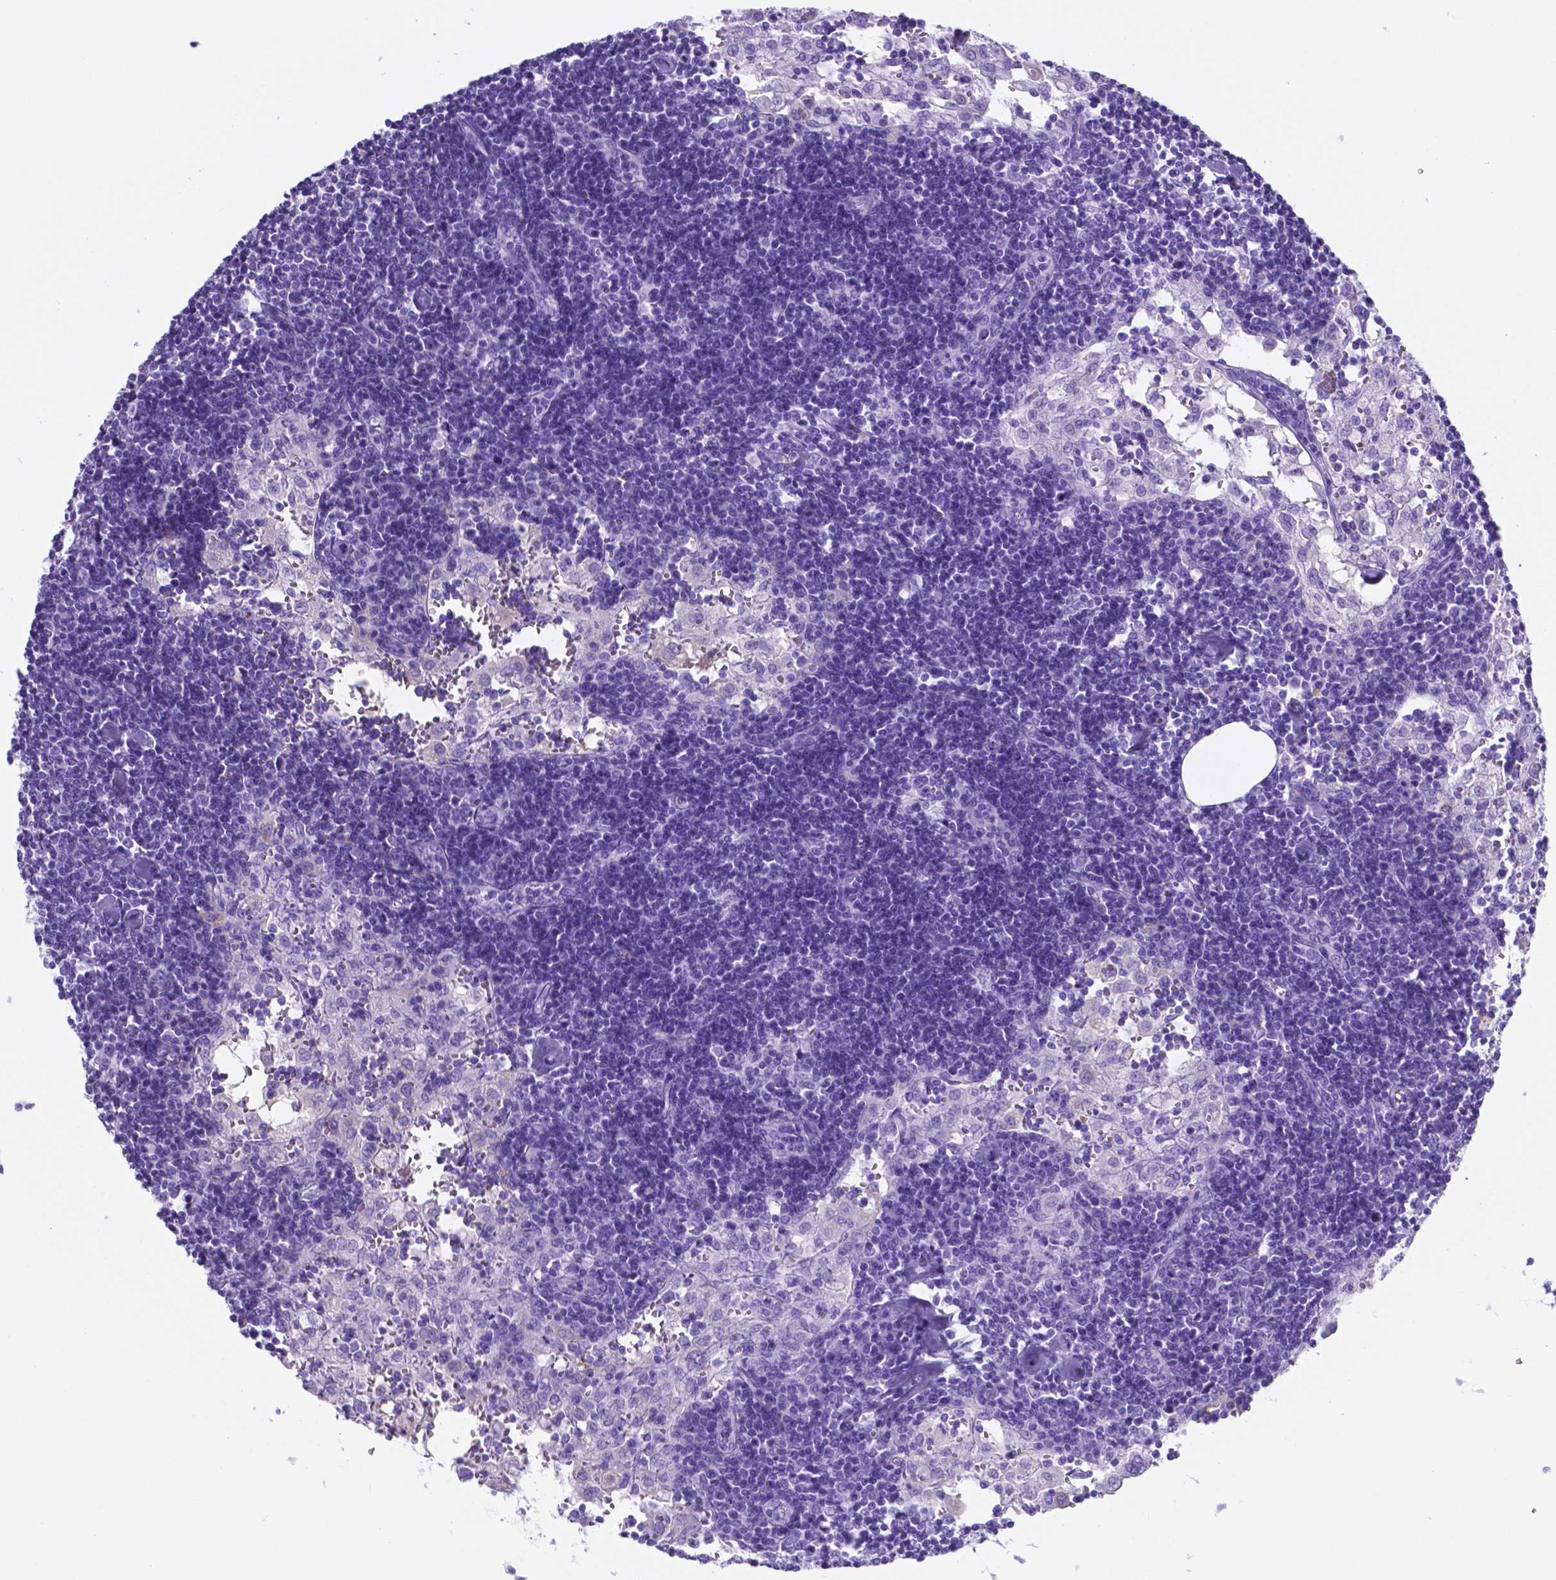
{"staining": {"intensity": "negative", "quantity": "none", "location": "none"}, "tissue": "lymph node", "cell_type": "Germinal center cells", "image_type": "normal", "snomed": [{"axis": "morphology", "description": "Normal tissue, NOS"}, {"axis": "topography", "description": "Lymph node"}], "caption": "A micrograph of human lymph node is negative for staining in germinal center cells. The staining was performed using DAB to visualize the protein expression in brown, while the nuclei were stained in blue with hematoxylin (Magnification: 20x).", "gene": "DNAAF8", "patient": {"sex": "male", "age": 55}}